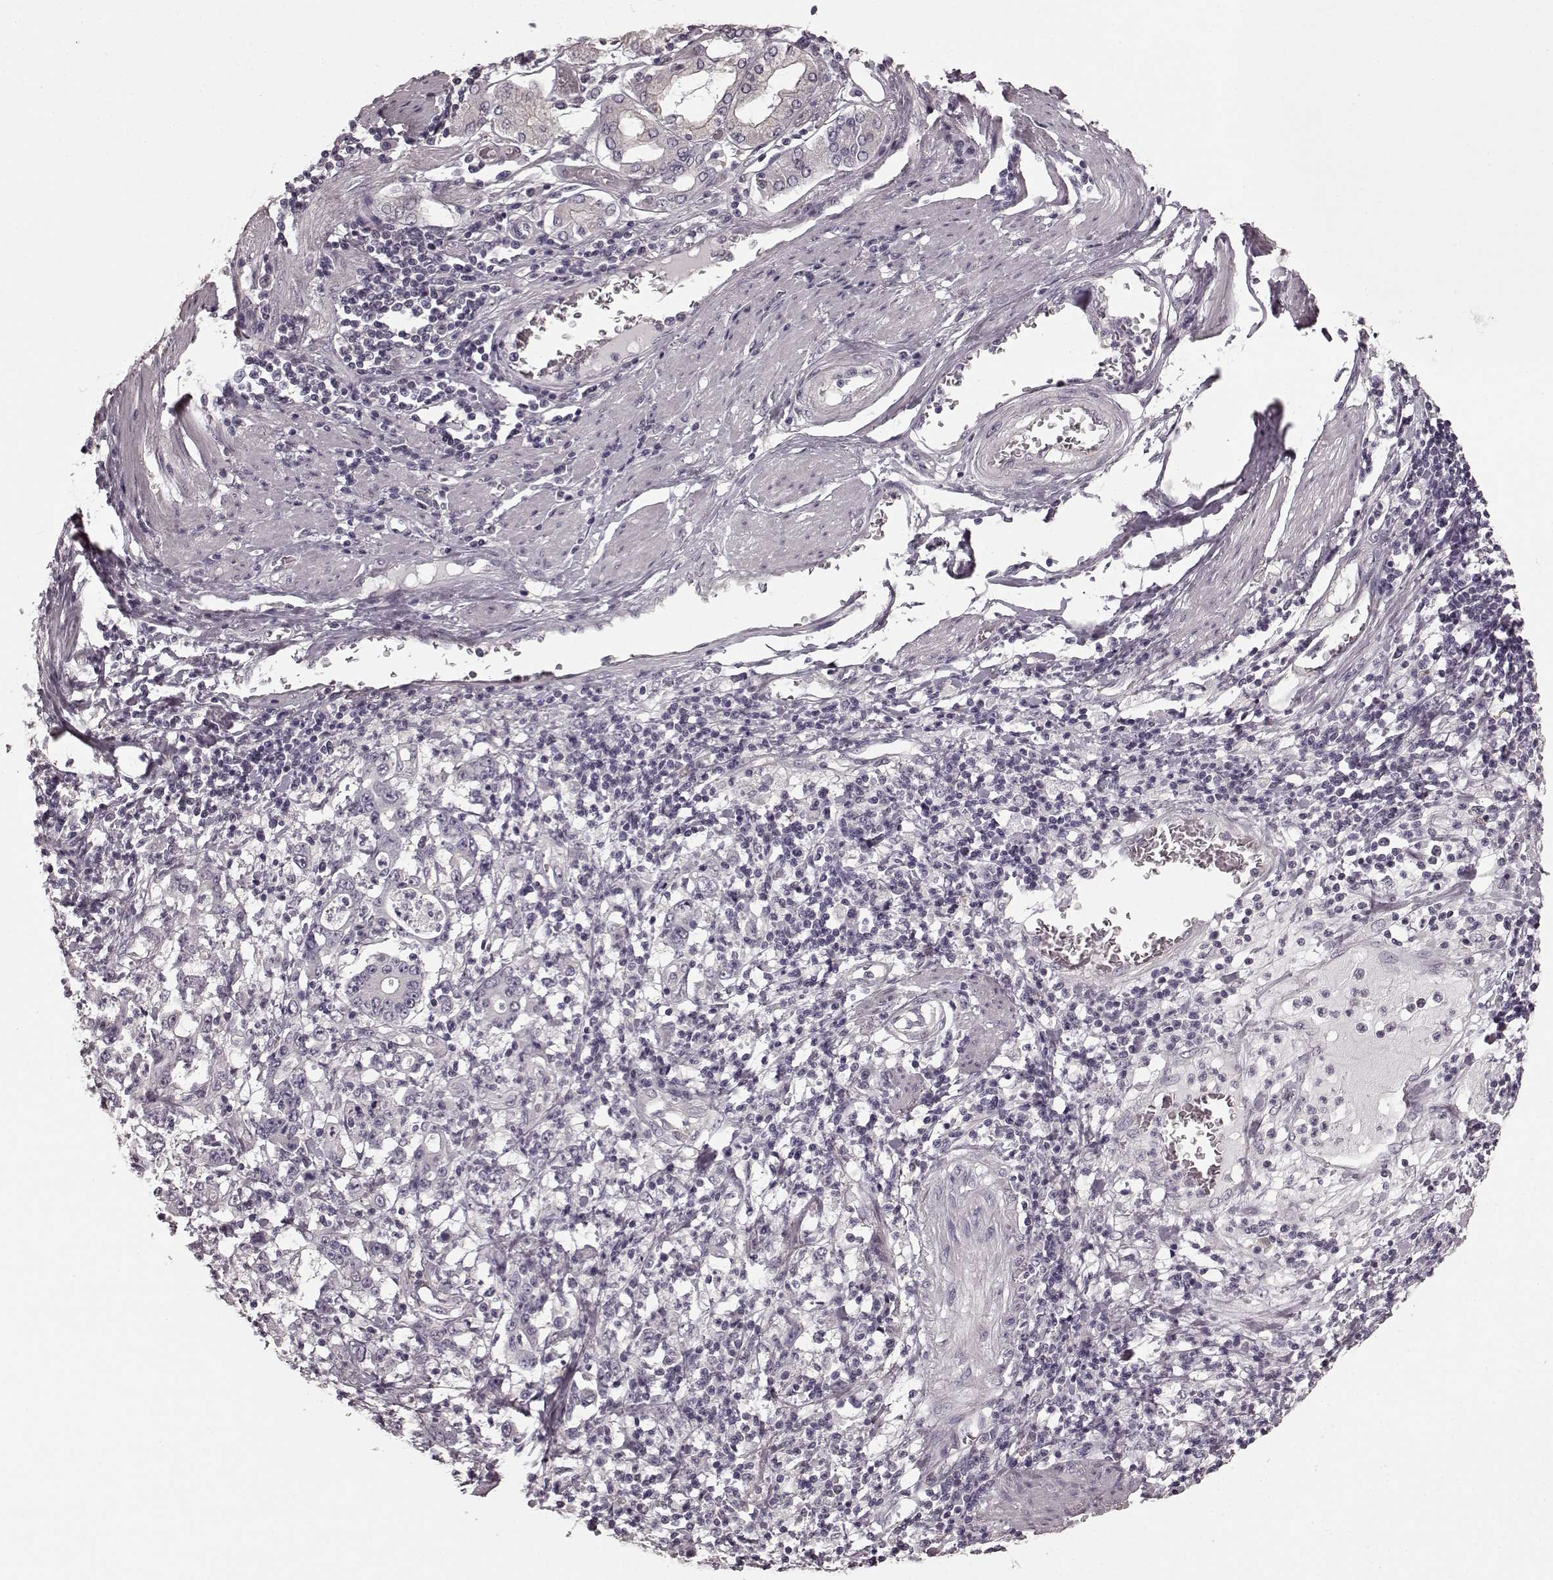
{"staining": {"intensity": "negative", "quantity": "none", "location": "none"}, "tissue": "stomach cancer", "cell_type": "Tumor cells", "image_type": "cancer", "snomed": [{"axis": "morphology", "description": "Adenocarcinoma, NOS"}, {"axis": "topography", "description": "Stomach, upper"}], "caption": "Protein analysis of stomach cancer (adenocarcinoma) exhibits no significant expression in tumor cells.", "gene": "PRKCE", "patient": {"sex": "male", "age": 68}}